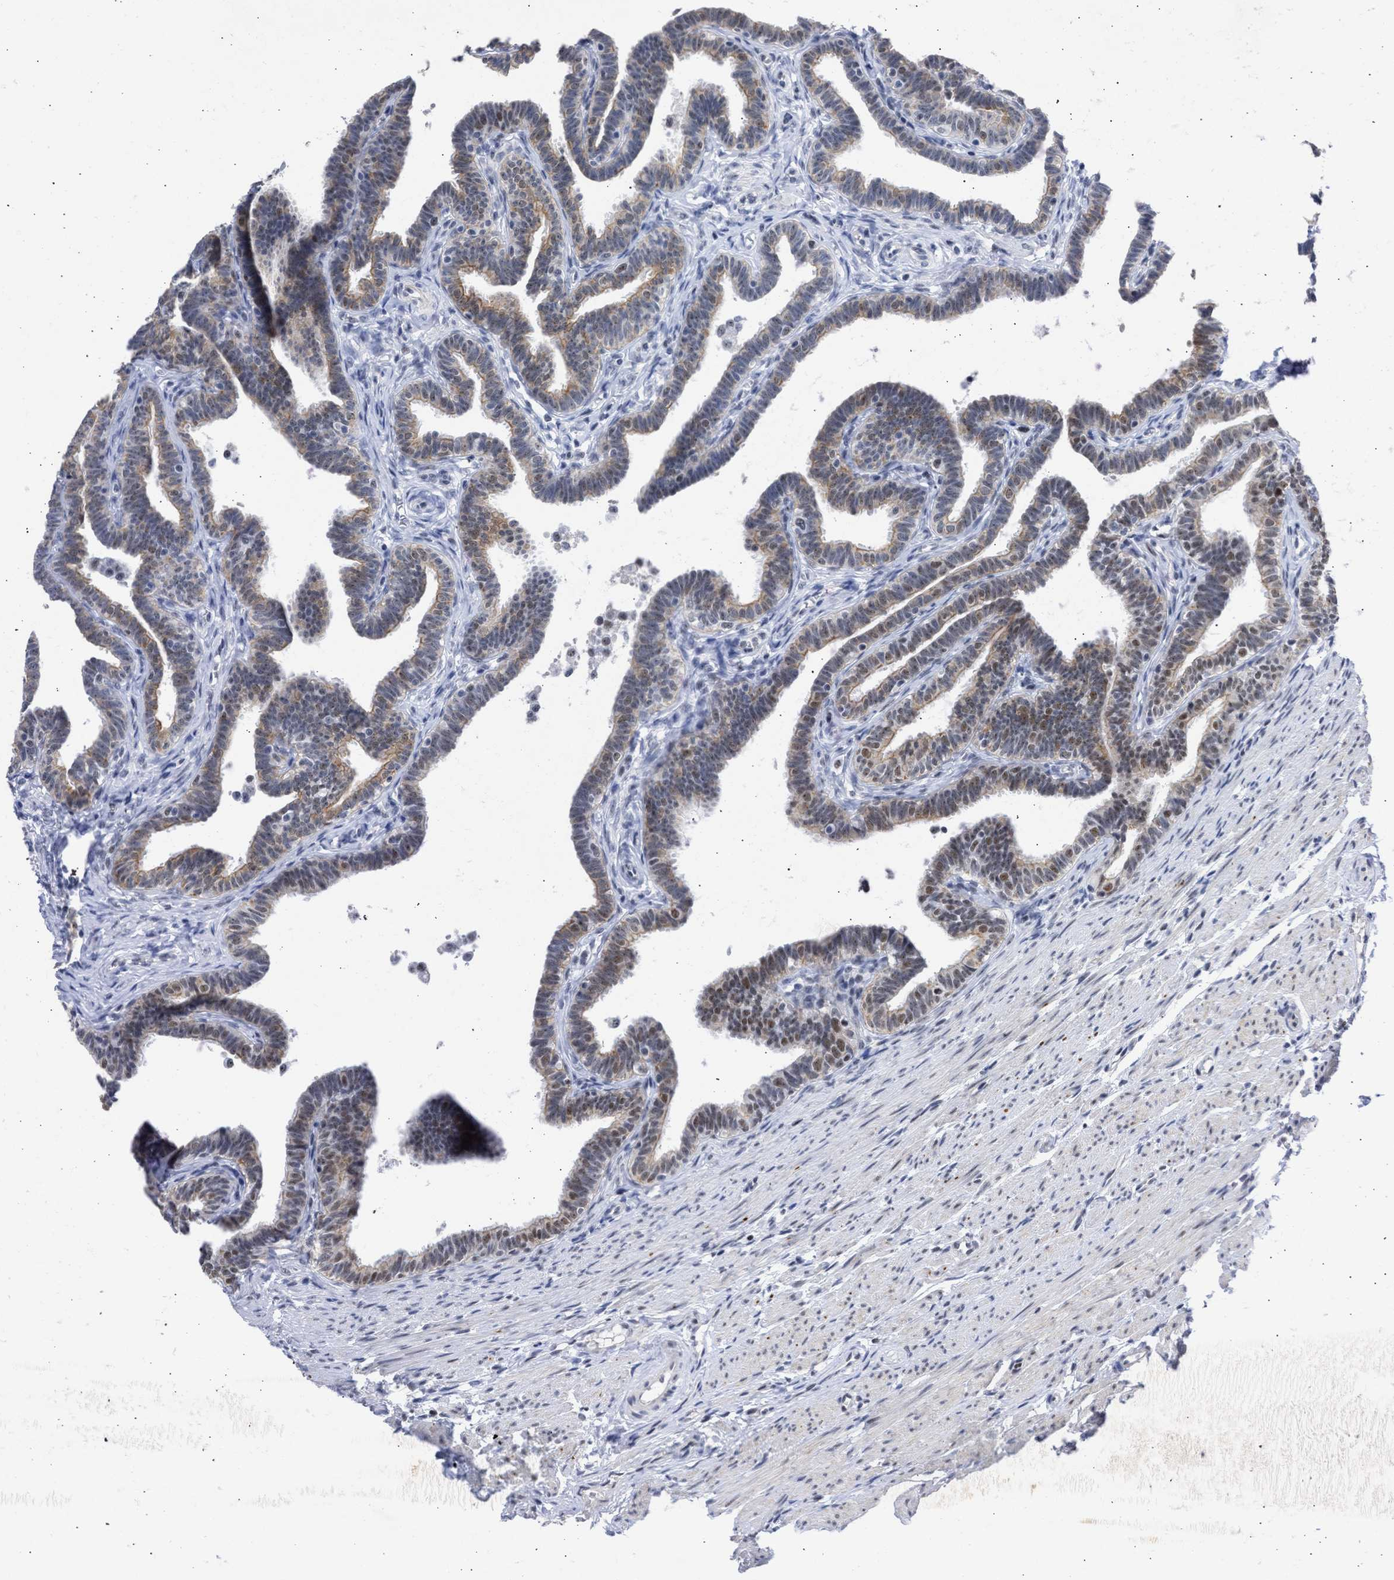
{"staining": {"intensity": "moderate", "quantity": ">75%", "location": "cytoplasmic/membranous,nuclear"}, "tissue": "fallopian tube", "cell_type": "Glandular cells", "image_type": "normal", "snomed": [{"axis": "morphology", "description": "Normal tissue, NOS"}, {"axis": "topography", "description": "Fallopian tube"}, {"axis": "topography", "description": "Ovary"}], "caption": "Protein analysis of benign fallopian tube shows moderate cytoplasmic/membranous,nuclear staining in about >75% of glandular cells.", "gene": "DDX41", "patient": {"sex": "female", "age": 23}}